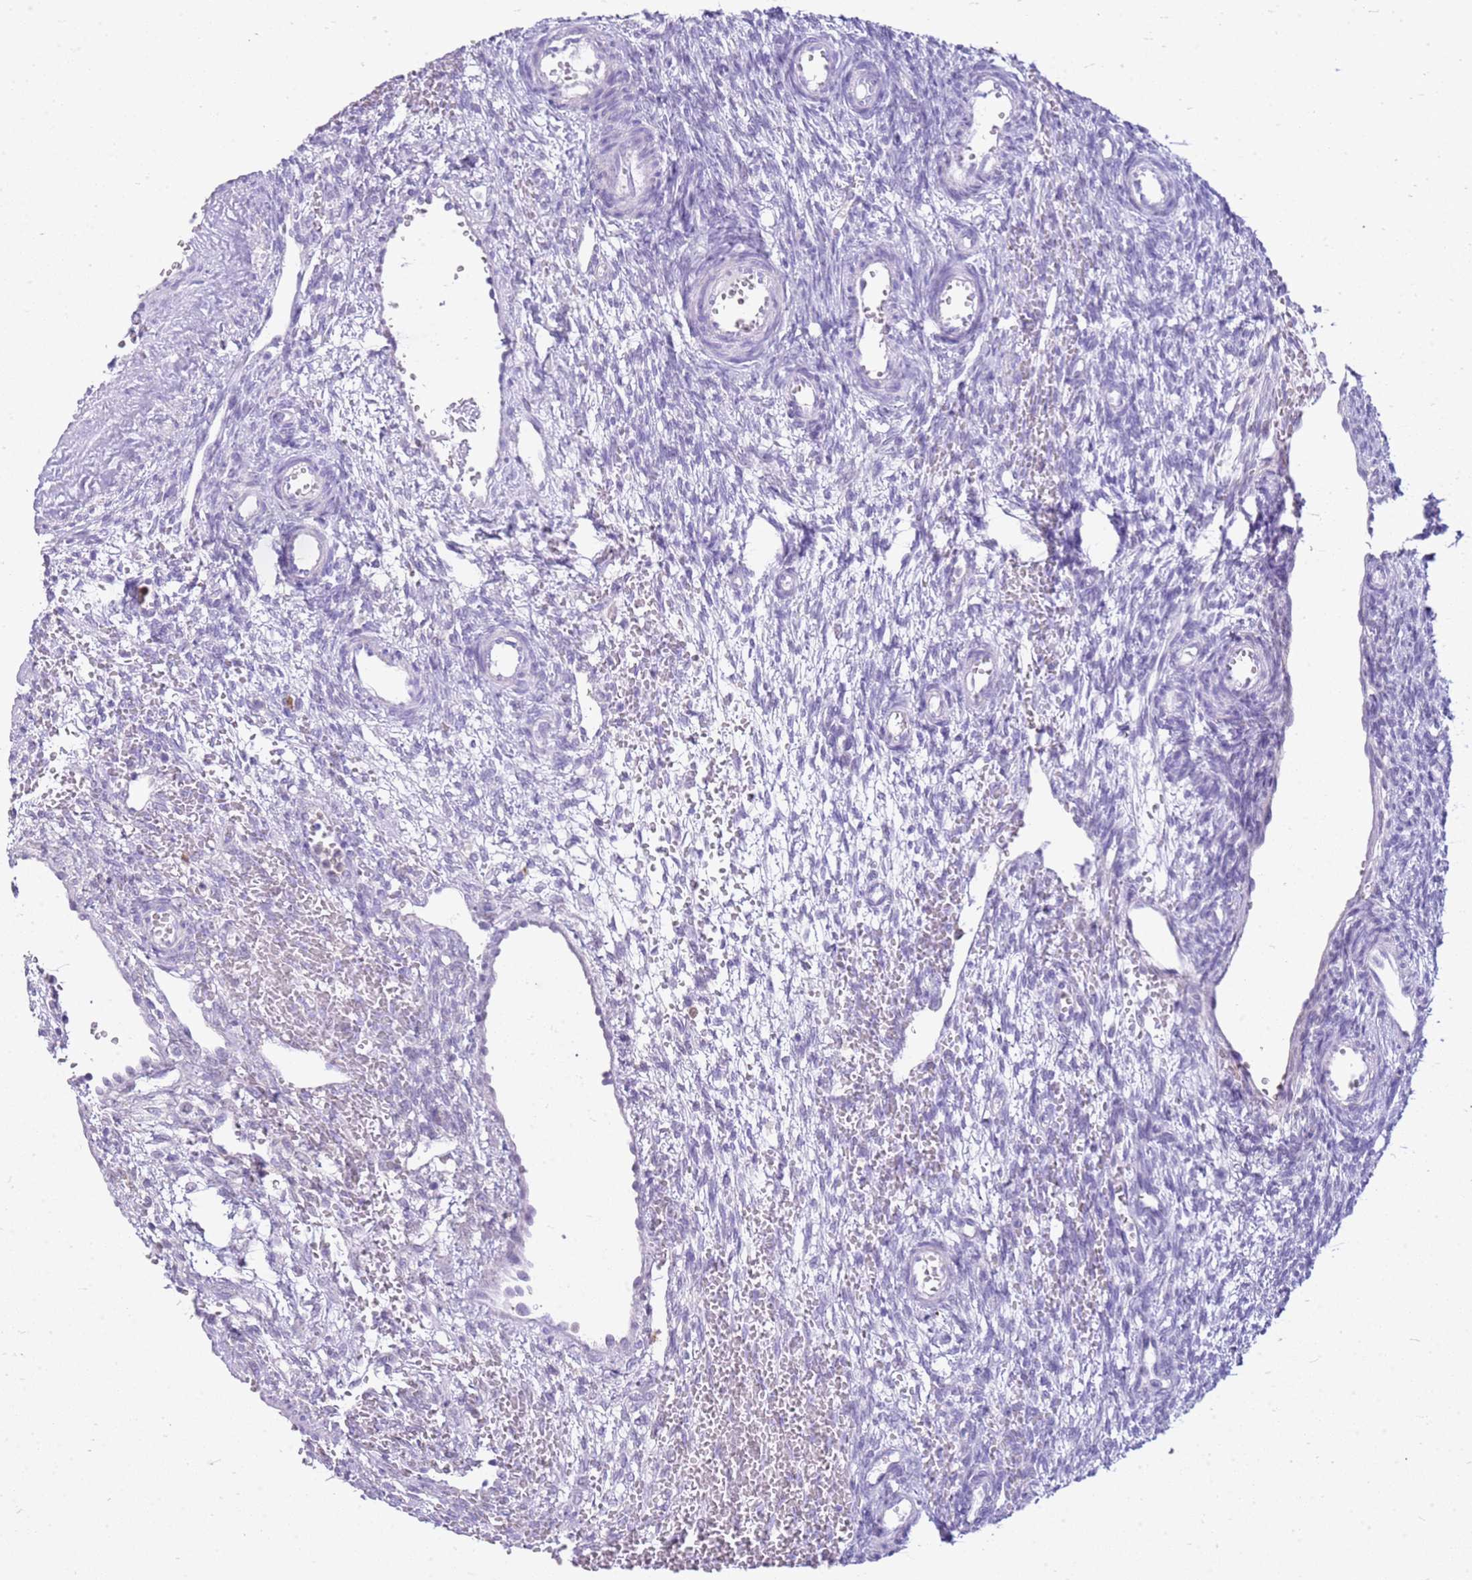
{"staining": {"intensity": "negative", "quantity": "none", "location": "none"}, "tissue": "ovary", "cell_type": "Ovarian stroma cells", "image_type": "normal", "snomed": [{"axis": "morphology", "description": "Normal tissue, NOS"}, {"axis": "topography", "description": "Ovary"}], "caption": "Immunohistochemistry photomicrograph of benign ovary stained for a protein (brown), which exhibits no expression in ovarian stroma cells. (Brightfield microscopy of DAB IHC at high magnification).", "gene": "CSTA", "patient": {"sex": "female", "age": 39}}